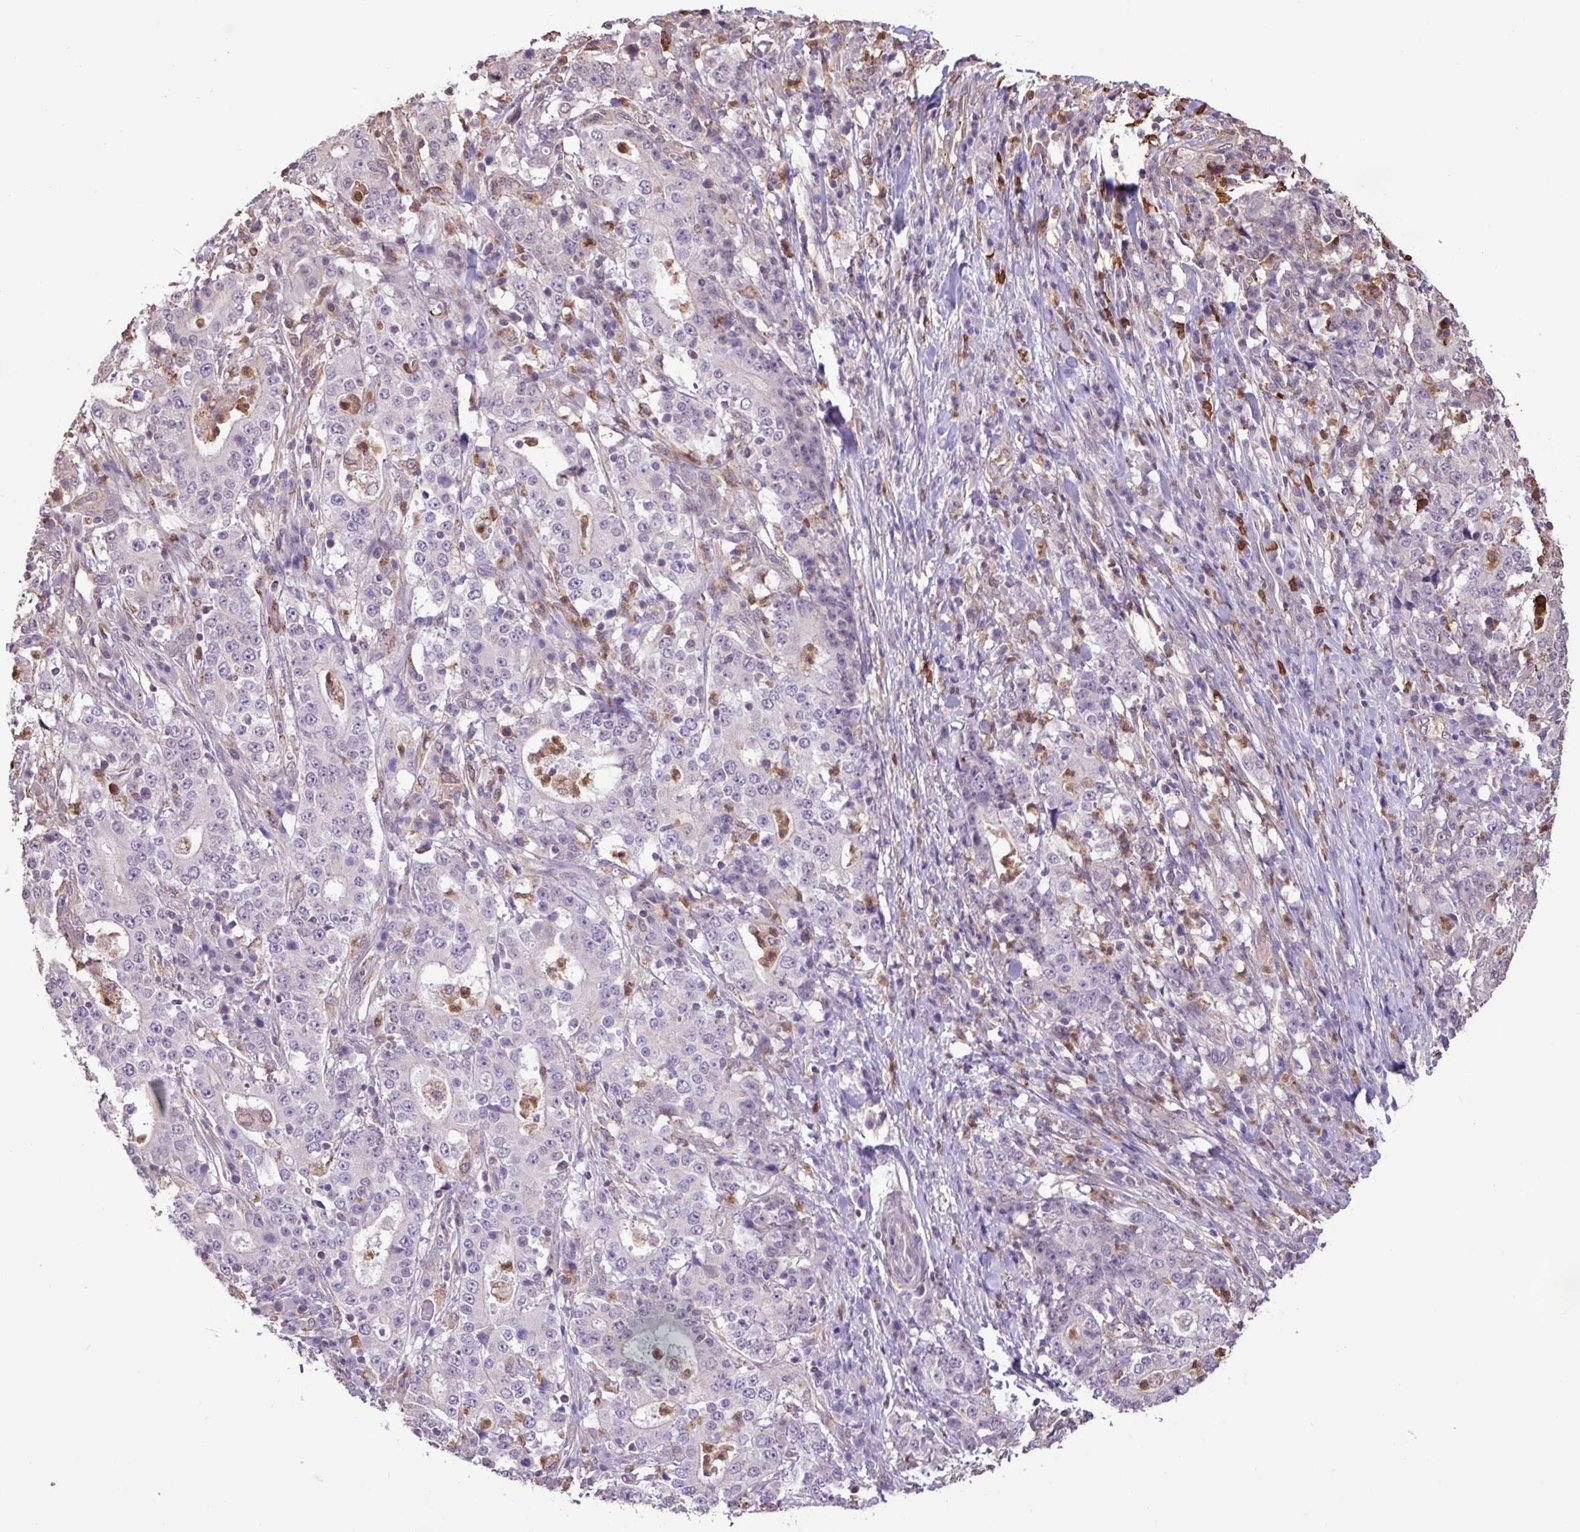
{"staining": {"intensity": "negative", "quantity": "none", "location": "none"}, "tissue": "stomach cancer", "cell_type": "Tumor cells", "image_type": "cancer", "snomed": [{"axis": "morphology", "description": "Normal tissue, NOS"}, {"axis": "morphology", "description": "Adenocarcinoma, NOS"}, {"axis": "topography", "description": "Stomach, upper"}, {"axis": "topography", "description": "Stomach"}], "caption": "There is no significant expression in tumor cells of stomach adenocarcinoma. (DAB (3,3'-diaminobenzidine) IHC visualized using brightfield microscopy, high magnification).", "gene": "CHST11", "patient": {"sex": "male", "age": 59}}